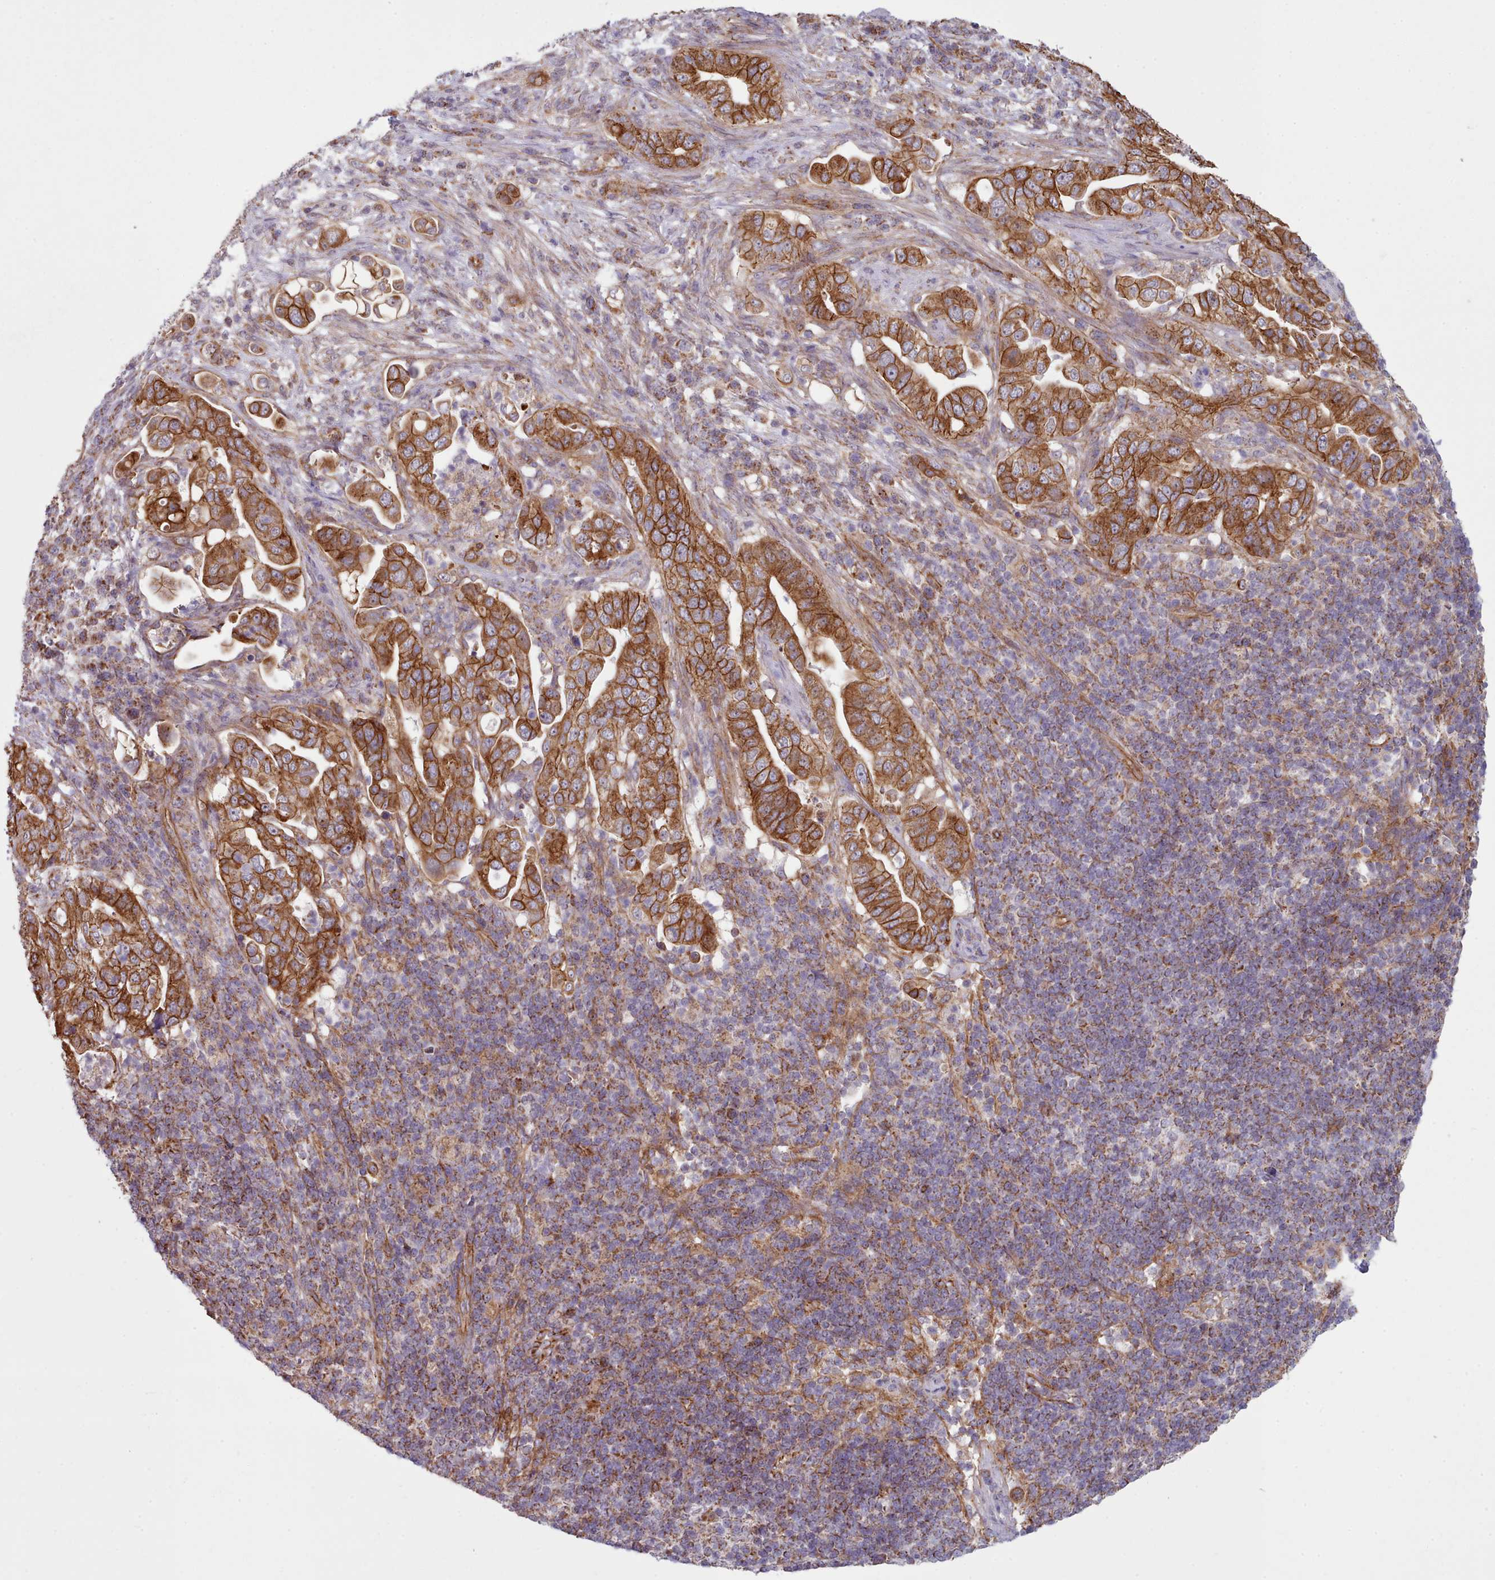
{"staining": {"intensity": "strong", "quantity": ">75%", "location": "cytoplasmic/membranous"}, "tissue": "pancreatic cancer", "cell_type": "Tumor cells", "image_type": "cancer", "snomed": [{"axis": "morphology", "description": "Adenocarcinoma, NOS"}, {"axis": "topography", "description": "Pancreas"}], "caption": "A photomicrograph of pancreatic cancer (adenocarcinoma) stained for a protein shows strong cytoplasmic/membranous brown staining in tumor cells. (DAB (3,3'-diaminobenzidine) IHC, brown staining for protein, blue staining for nuclei).", "gene": "MRPL46", "patient": {"sex": "female", "age": 63}}